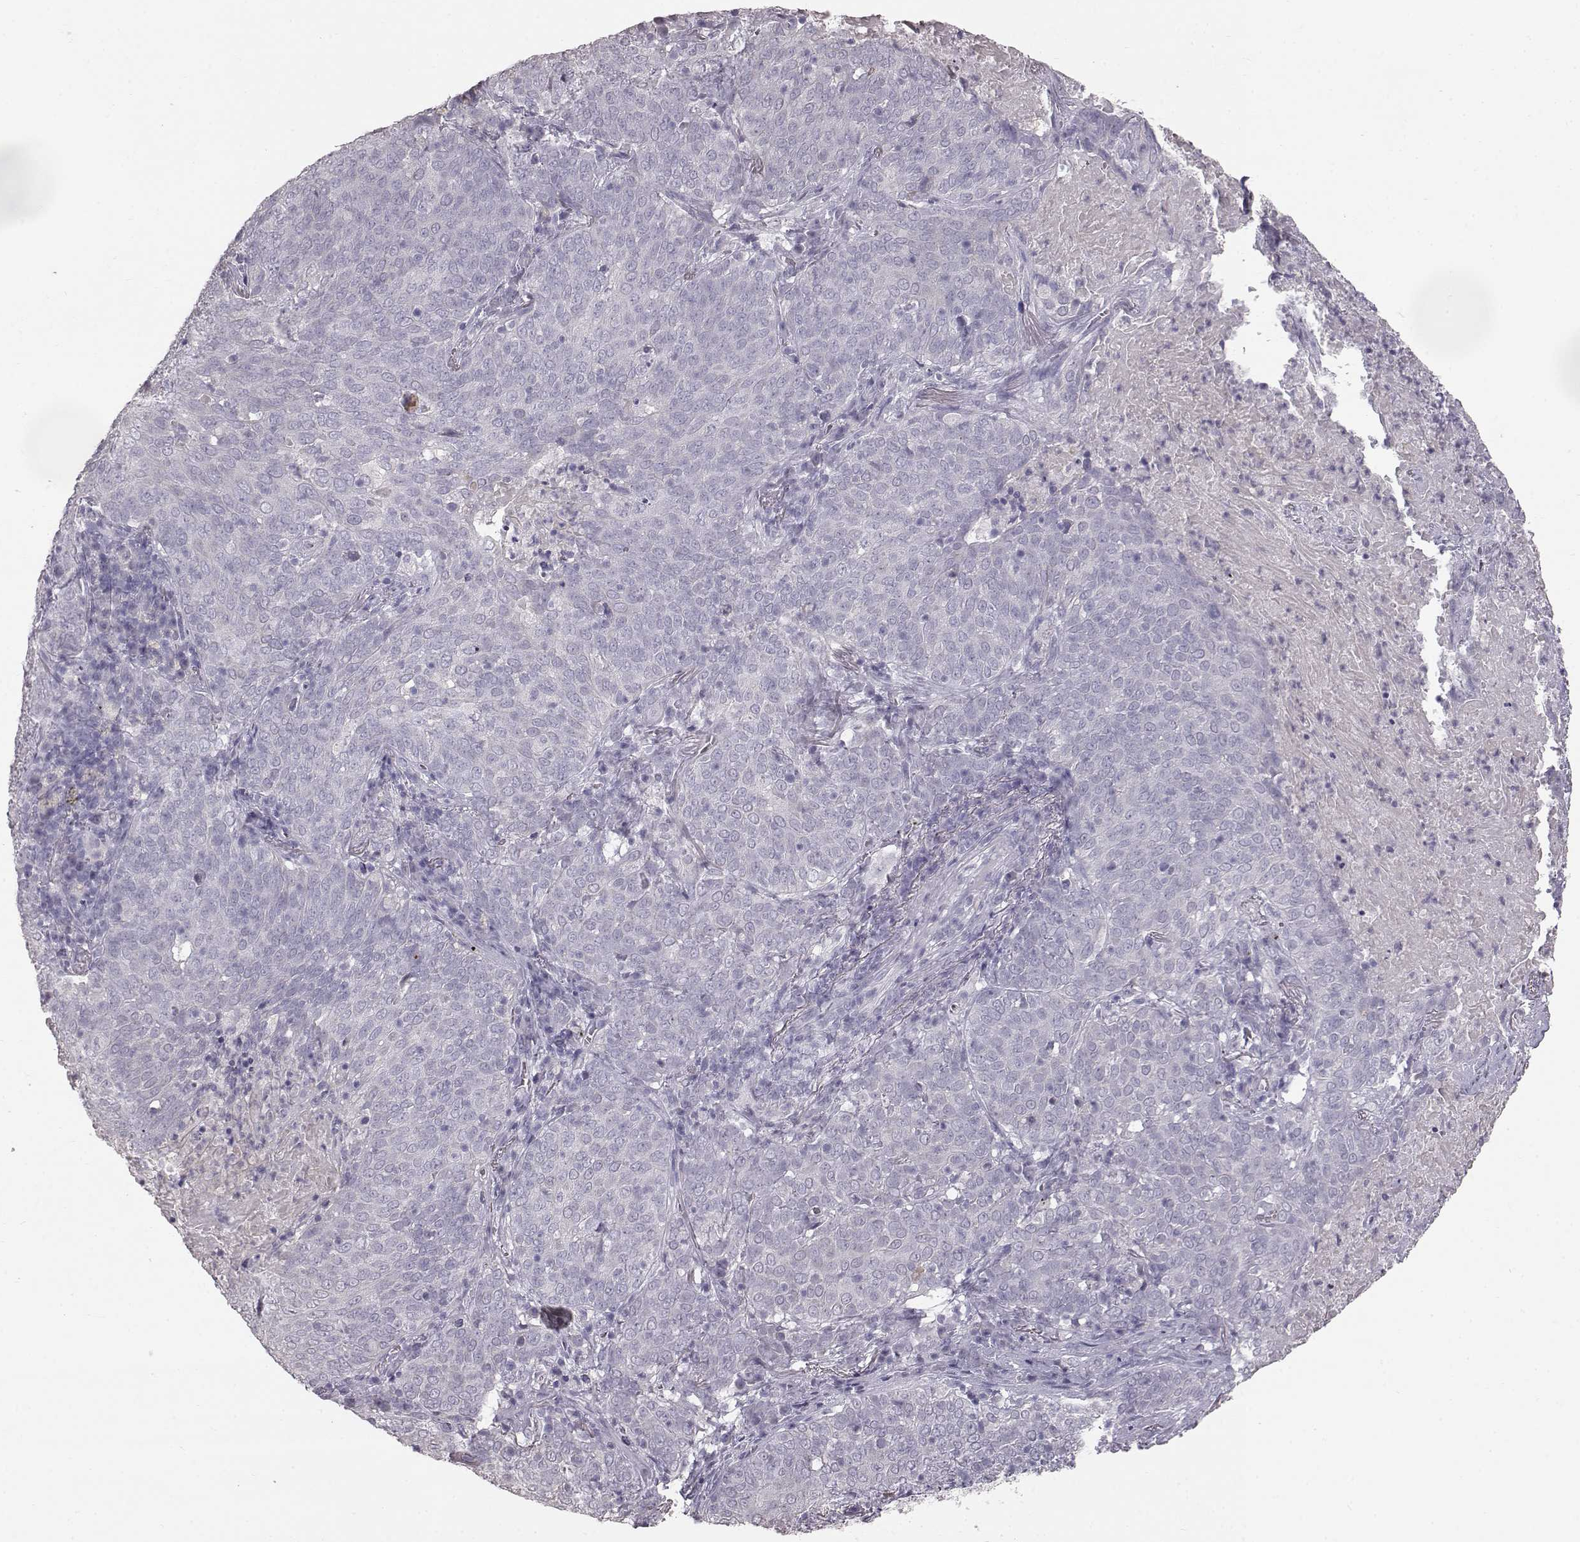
{"staining": {"intensity": "negative", "quantity": "none", "location": "none"}, "tissue": "lung cancer", "cell_type": "Tumor cells", "image_type": "cancer", "snomed": [{"axis": "morphology", "description": "Squamous cell carcinoma, NOS"}, {"axis": "topography", "description": "Lung"}], "caption": "High power microscopy micrograph of an IHC photomicrograph of lung cancer (squamous cell carcinoma), revealing no significant positivity in tumor cells.", "gene": "KRT33A", "patient": {"sex": "male", "age": 82}}